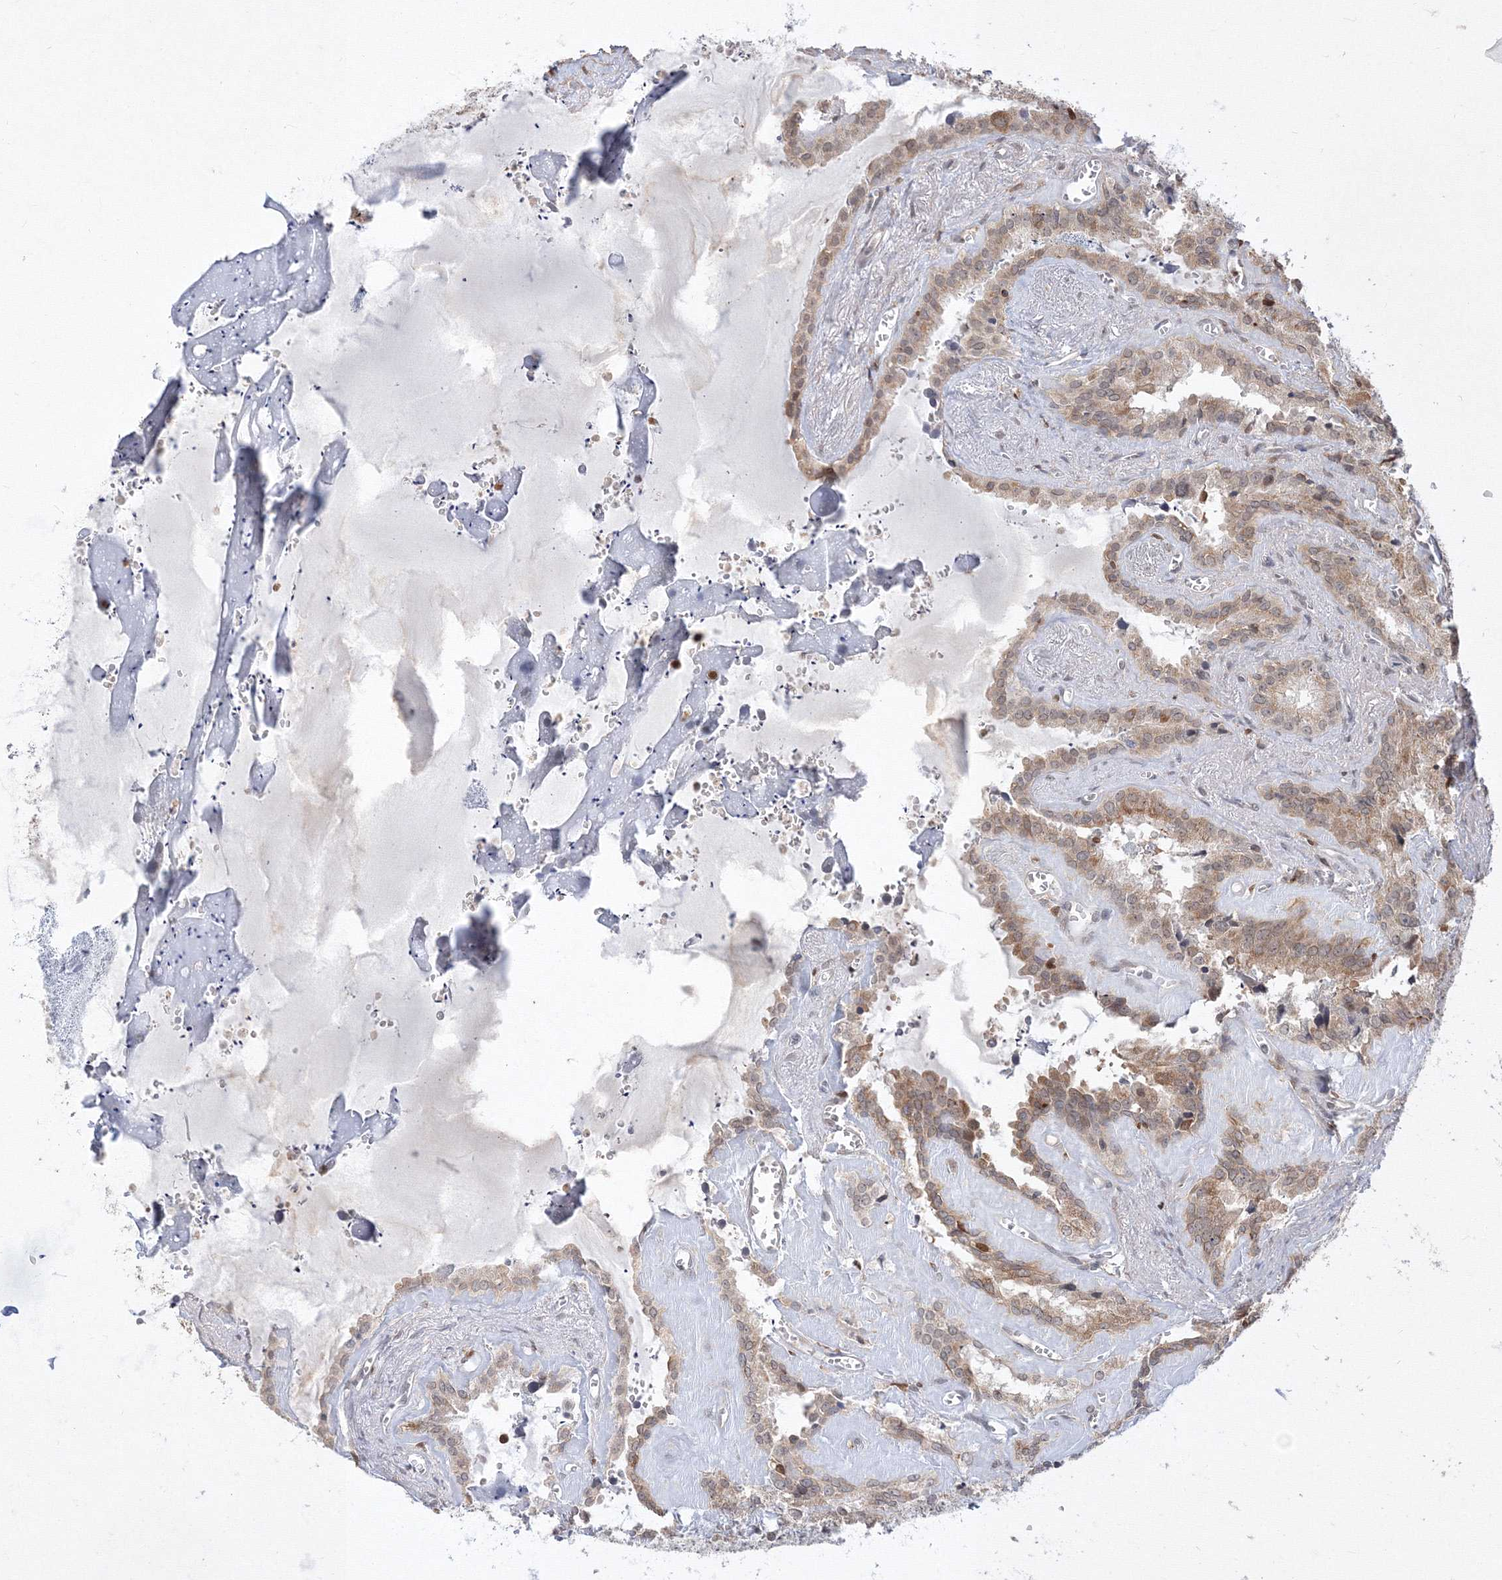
{"staining": {"intensity": "moderate", "quantity": ">75%", "location": "cytoplasmic/membranous"}, "tissue": "seminal vesicle", "cell_type": "Glandular cells", "image_type": "normal", "snomed": [{"axis": "morphology", "description": "Normal tissue, NOS"}, {"axis": "topography", "description": "Prostate"}, {"axis": "topography", "description": "Seminal veicle"}], "caption": "Immunohistochemical staining of normal human seminal vesicle reveals >75% levels of moderate cytoplasmic/membranous protein staining in about >75% of glandular cells. (brown staining indicates protein expression, while blue staining denotes nuclei).", "gene": "TMEM50B", "patient": {"sex": "male", "age": 59}}